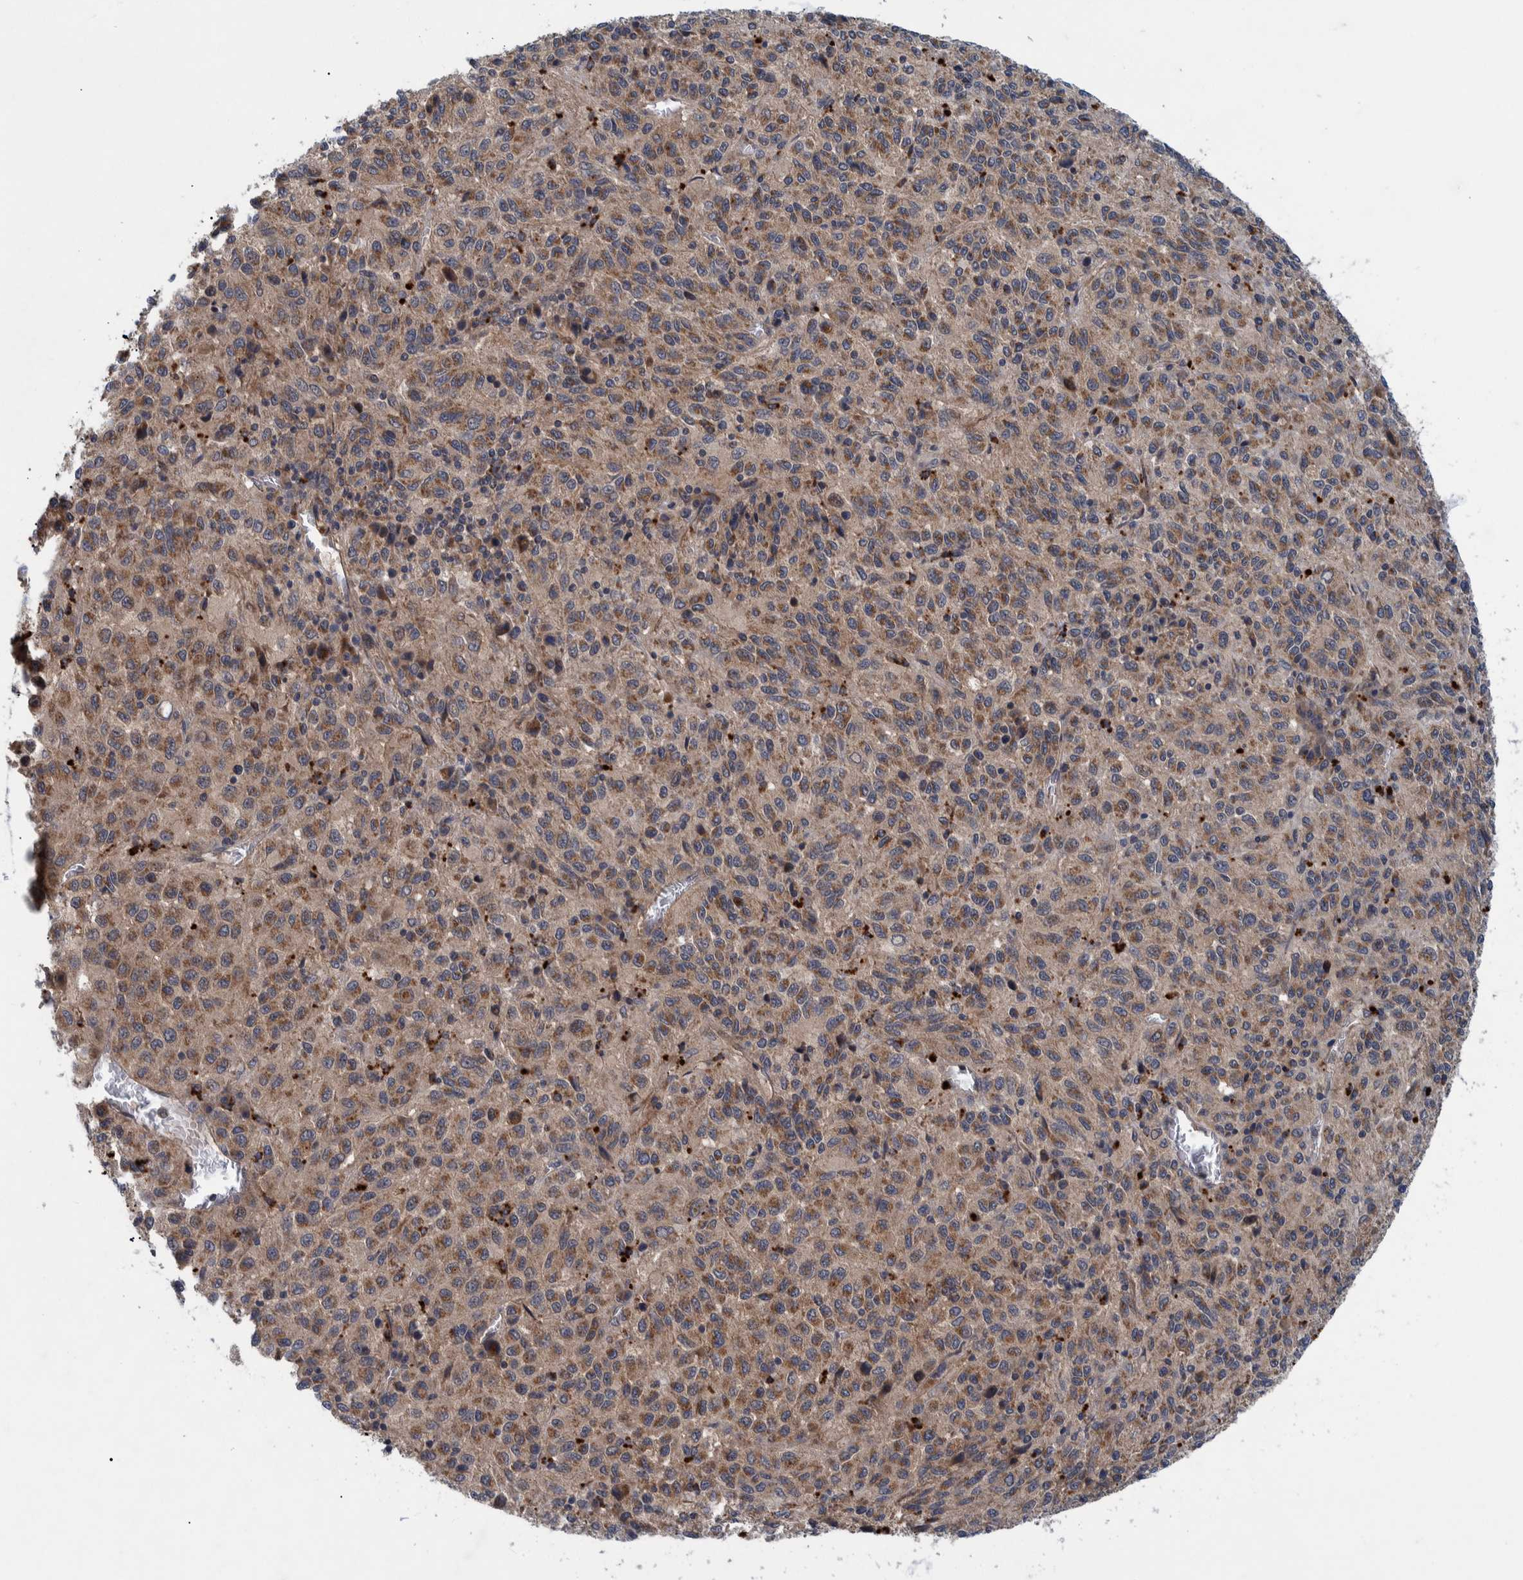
{"staining": {"intensity": "moderate", "quantity": ">75%", "location": "cytoplasmic/membranous"}, "tissue": "melanoma", "cell_type": "Tumor cells", "image_type": "cancer", "snomed": [{"axis": "morphology", "description": "Malignant melanoma, Metastatic site"}, {"axis": "topography", "description": "Lung"}], "caption": "Moderate cytoplasmic/membranous expression for a protein is seen in about >75% of tumor cells of malignant melanoma (metastatic site) using immunohistochemistry (IHC).", "gene": "ITIH3", "patient": {"sex": "male", "age": 64}}